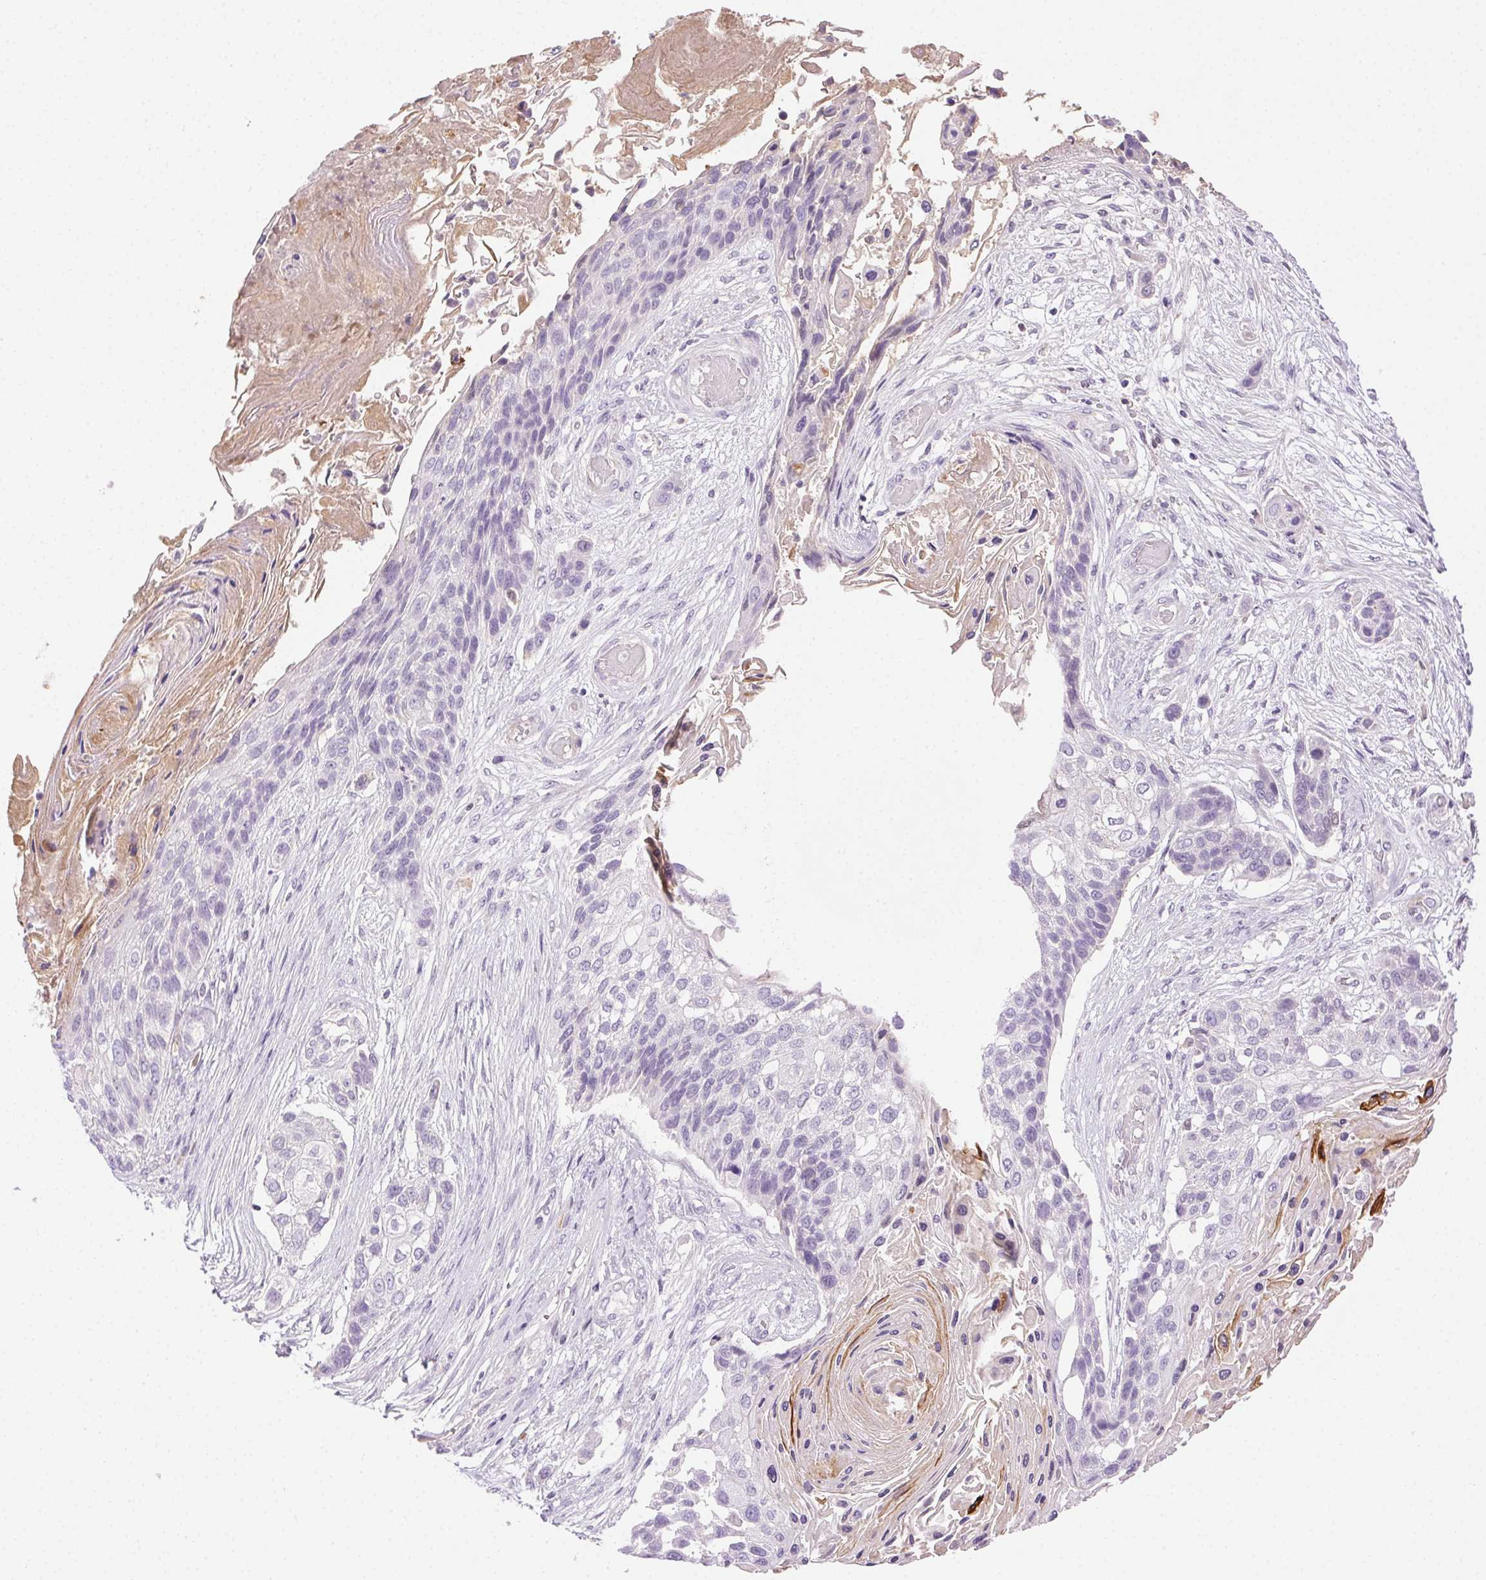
{"staining": {"intensity": "moderate", "quantity": "<25%", "location": "cytoplasmic/membranous"}, "tissue": "lung cancer", "cell_type": "Tumor cells", "image_type": "cancer", "snomed": [{"axis": "morphology", "description": "Squamous cell carcinoma, NOS"}, {"axis": "topography", "description": "Lung"}], "caption": "Immunohistochemical staining of human squamous cell carcinoma (lung) exhibits moderate cytoplasmic/membranous protein positivity in about <25% of tumor cells.", "gene": "BPIFB2", "patient": {"sex": "male", "age": 69}}